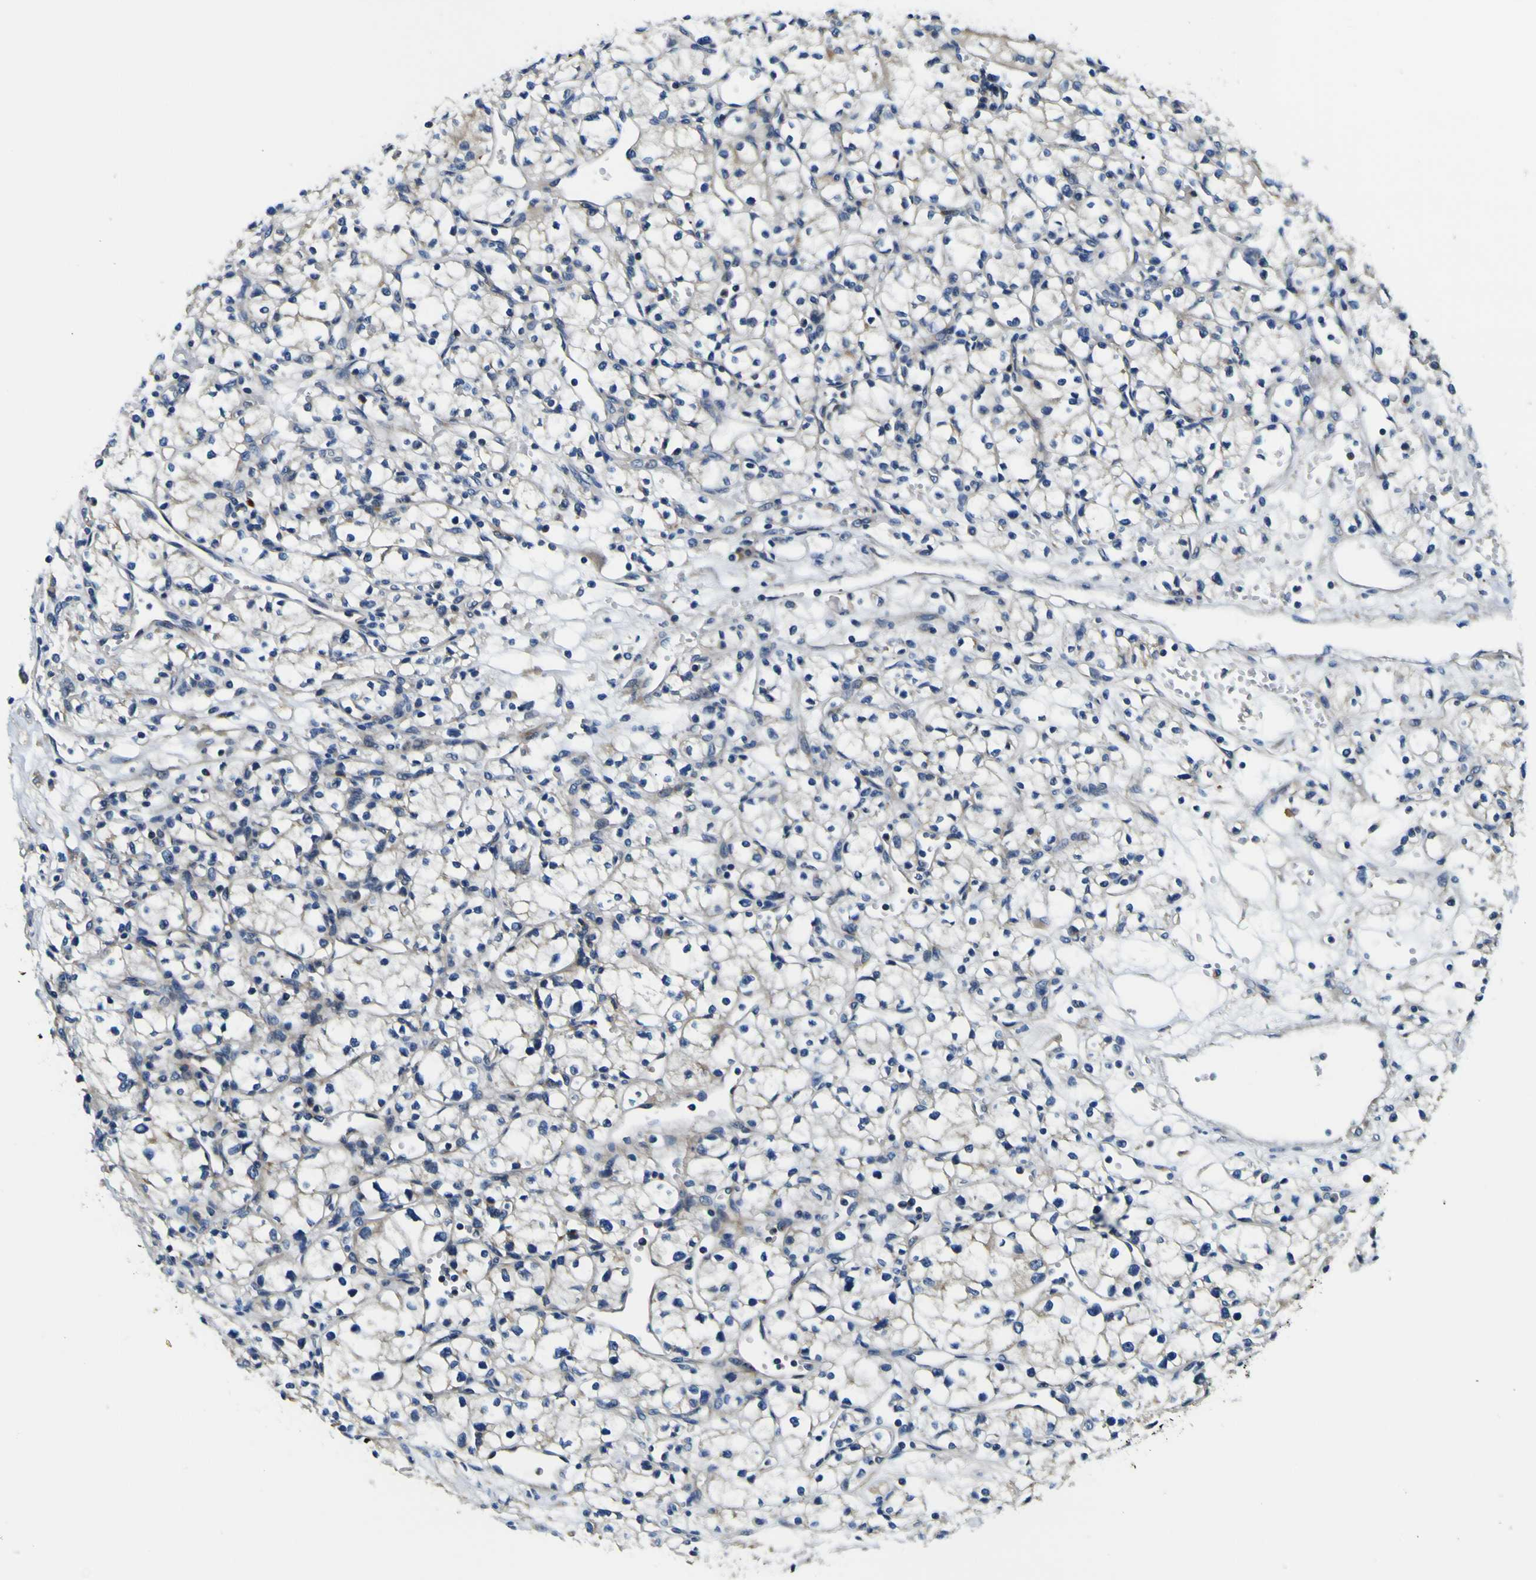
{"staining": {"intensity": "negative", "quantity": "none", "location": "none"}, "tissue": "renal cancer", "cell_type": "Tumor cells", "image_type": "cancer", "snomed": [{"axis": "morphology", "description": "Normal tissue, NOS"}, {"axis": "morphology", "description": "Adenocarcinoma, NOS"}, {"axis": "topography", "description": "Kidney"}], "caption": "Tumor cells show no significant protein expression in renal cancer.", "gene": "CLSTN1", "patient": {"sex": "male", "age": 59}}